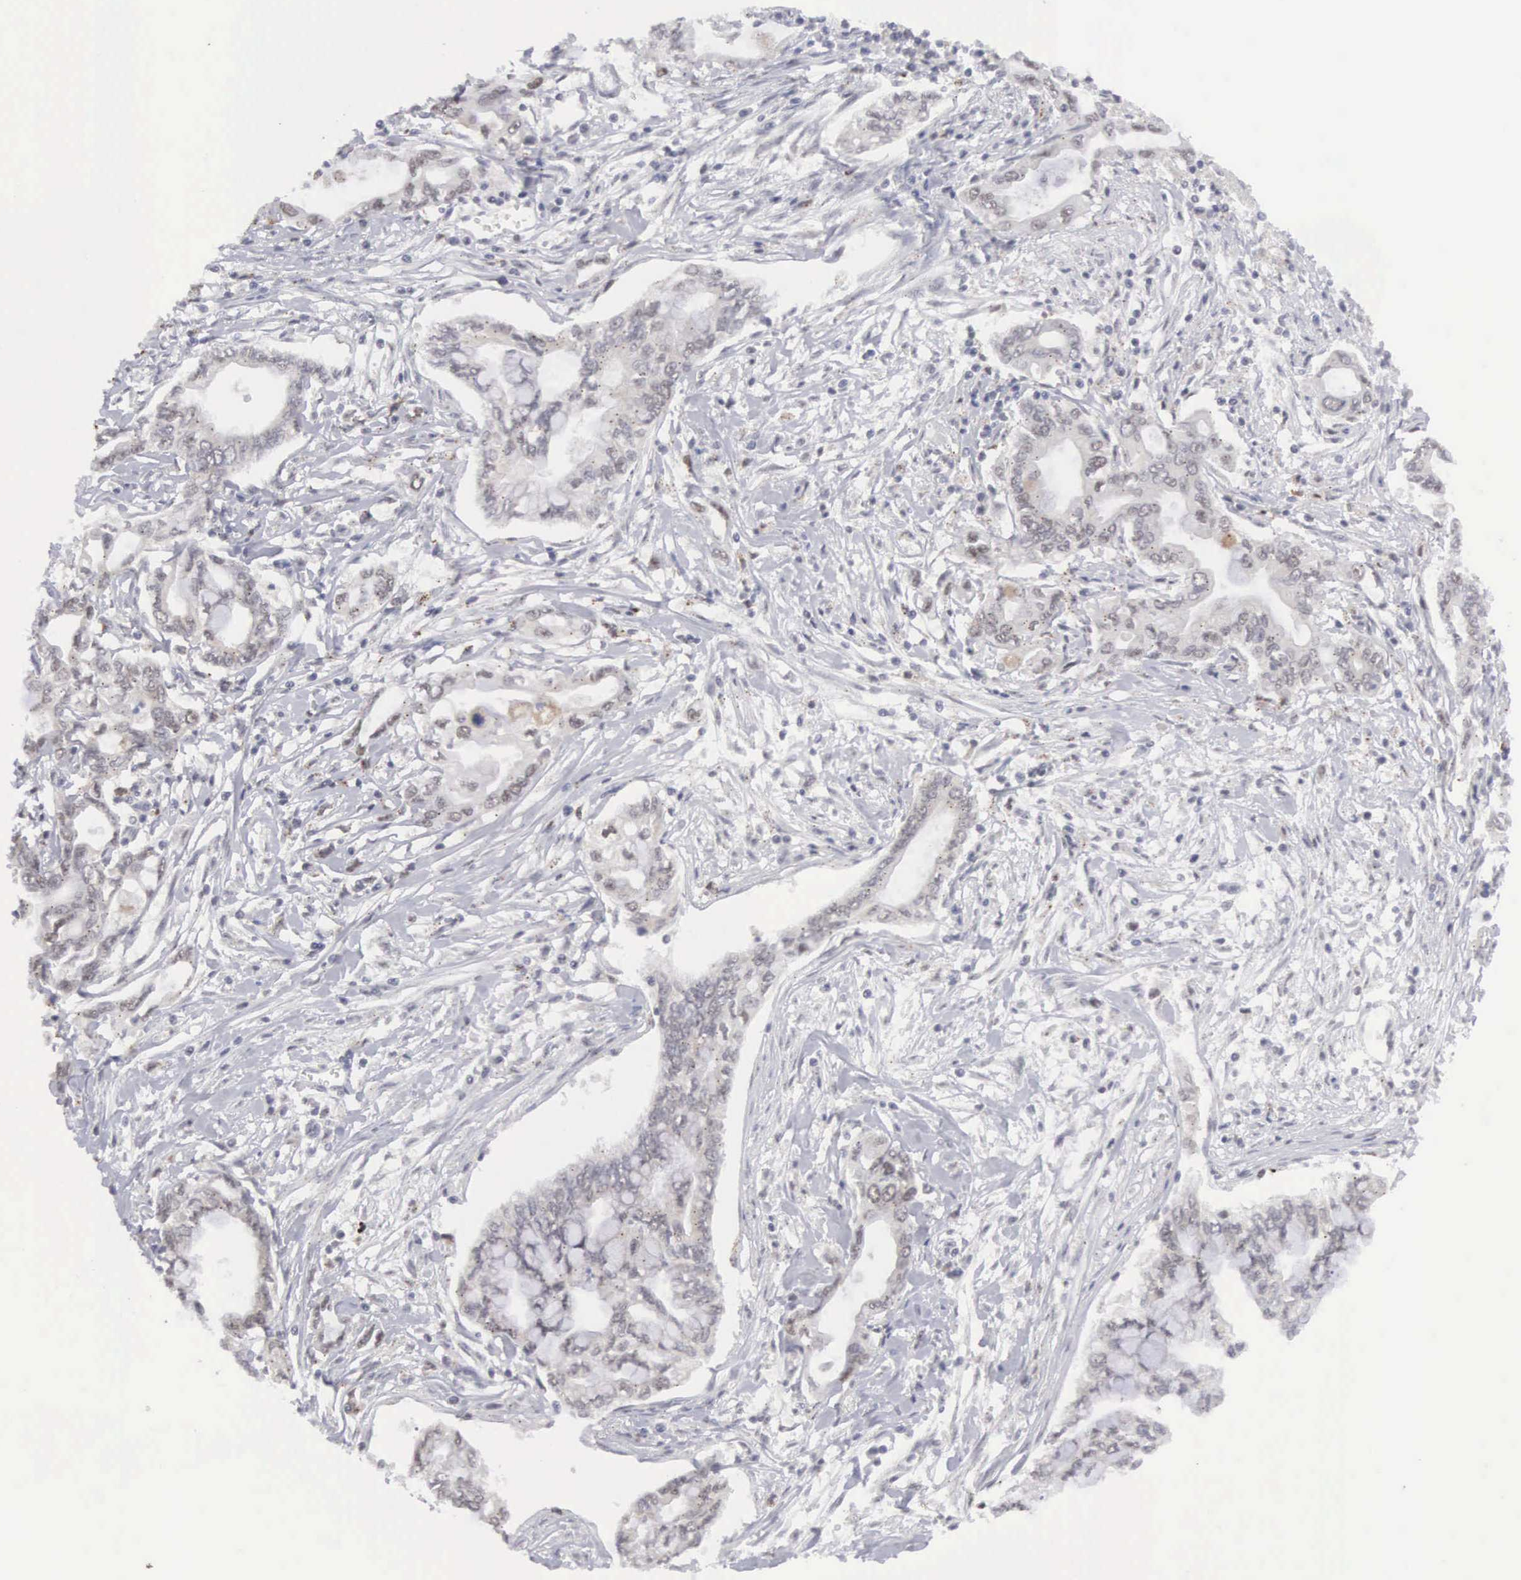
{"staining": {"intensity": "negative", "quantity": "none", "location": "none"}, "tissue": "pancreatic cancer", "cell_type": "Tumor cells", "image_type": "cancer", "snomed": [{"axis": "morphology", "description": "Adenocarcinoma, NOS"}, {"axis": "topography", "description": "Pancreas"}], "caption": "Pancreatic adenocarcinoma stained for a protein using IHC reveals no staining tumor cells.", "gene": "MNAT1", "patient": {"sex": "female", "age": 57}}